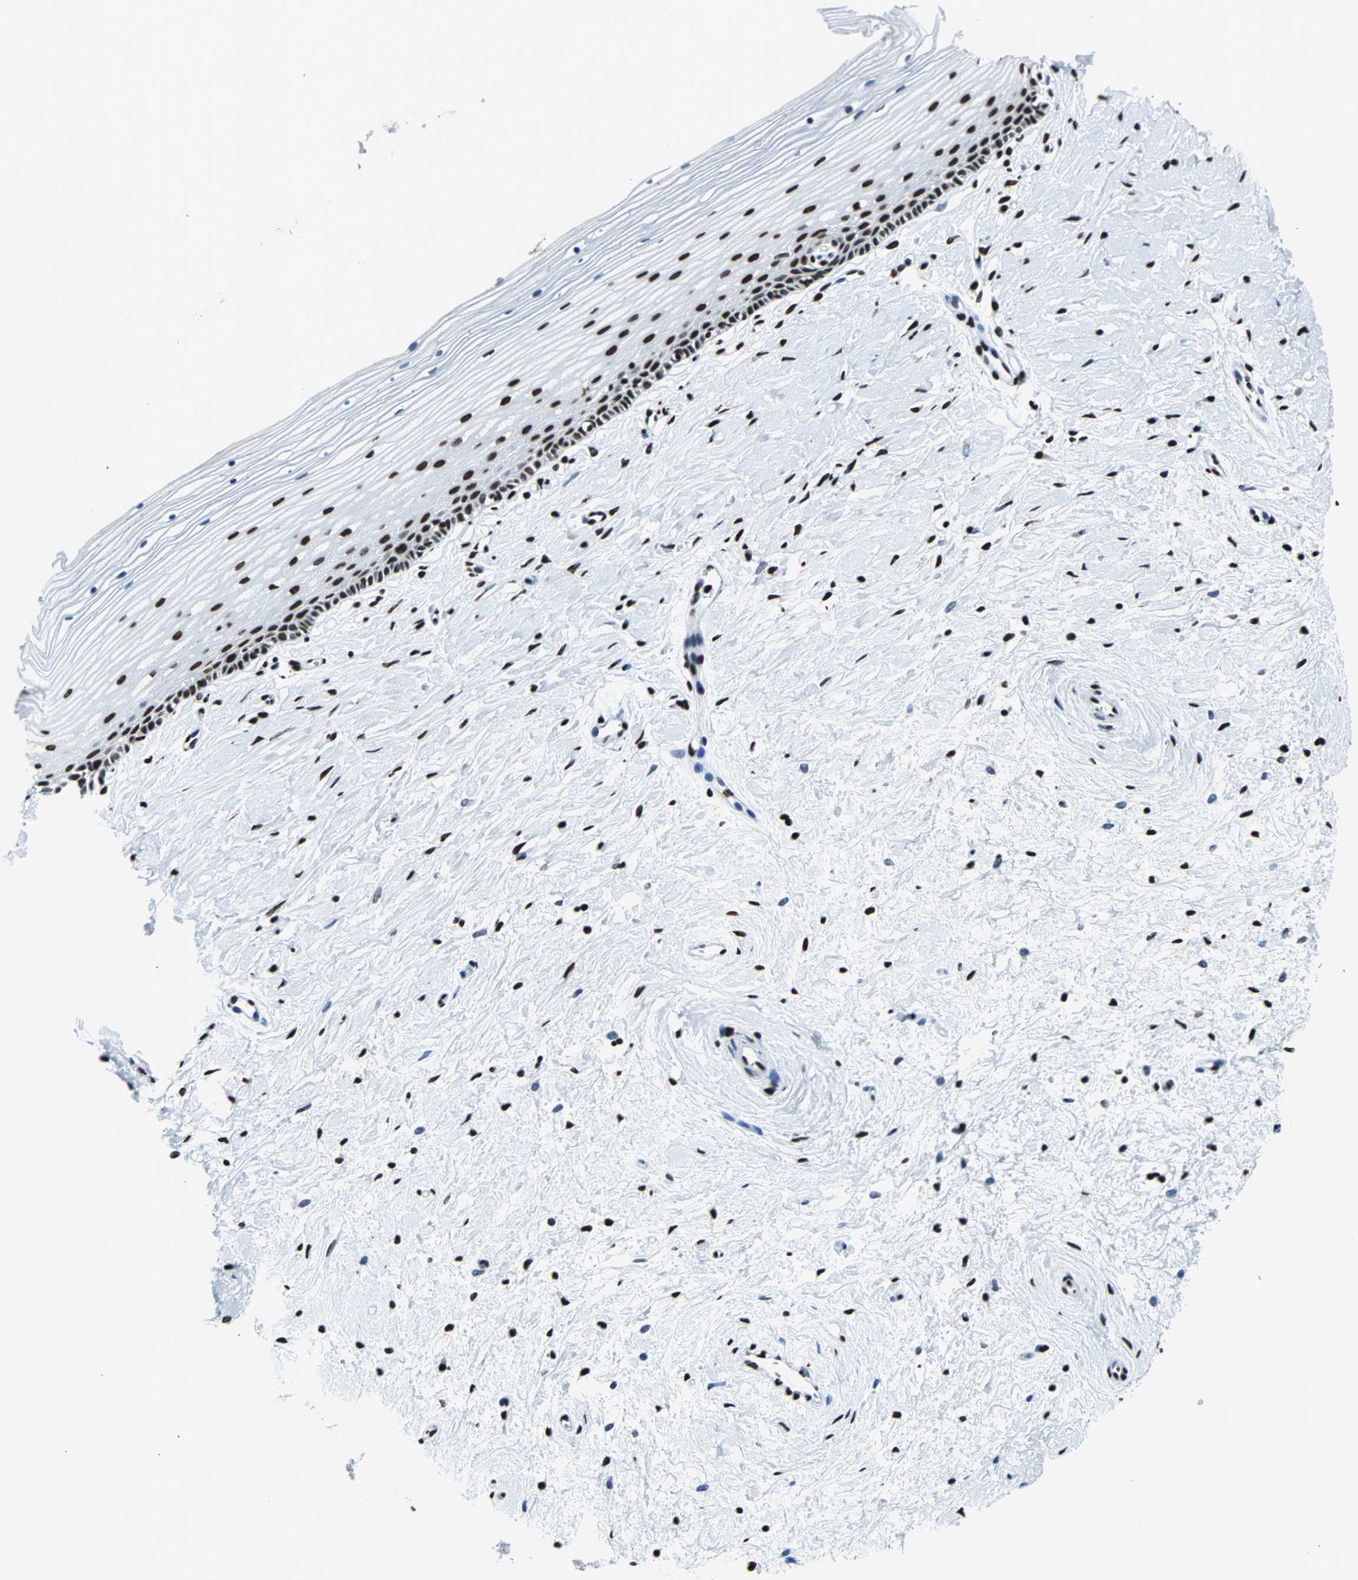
{"staining": {"intensity": "strong", "quantity": ">75%", "location": "nuclear"}, "tissue": "cervix", "cell_type": "Glandular cells", "image_type": "normal", "snomed": [{"axis": "morphology", "description": "Normal tissue, NOS"}, {"axis": "topography", "description": "Cervix"}], "caption": "Human cervix stained with a brown dye reveals strong nuclear positive expression in approximately >75% of glandular cells.", "gene": "FUBP1", "patient": {"sex": "female", "age": 39}}